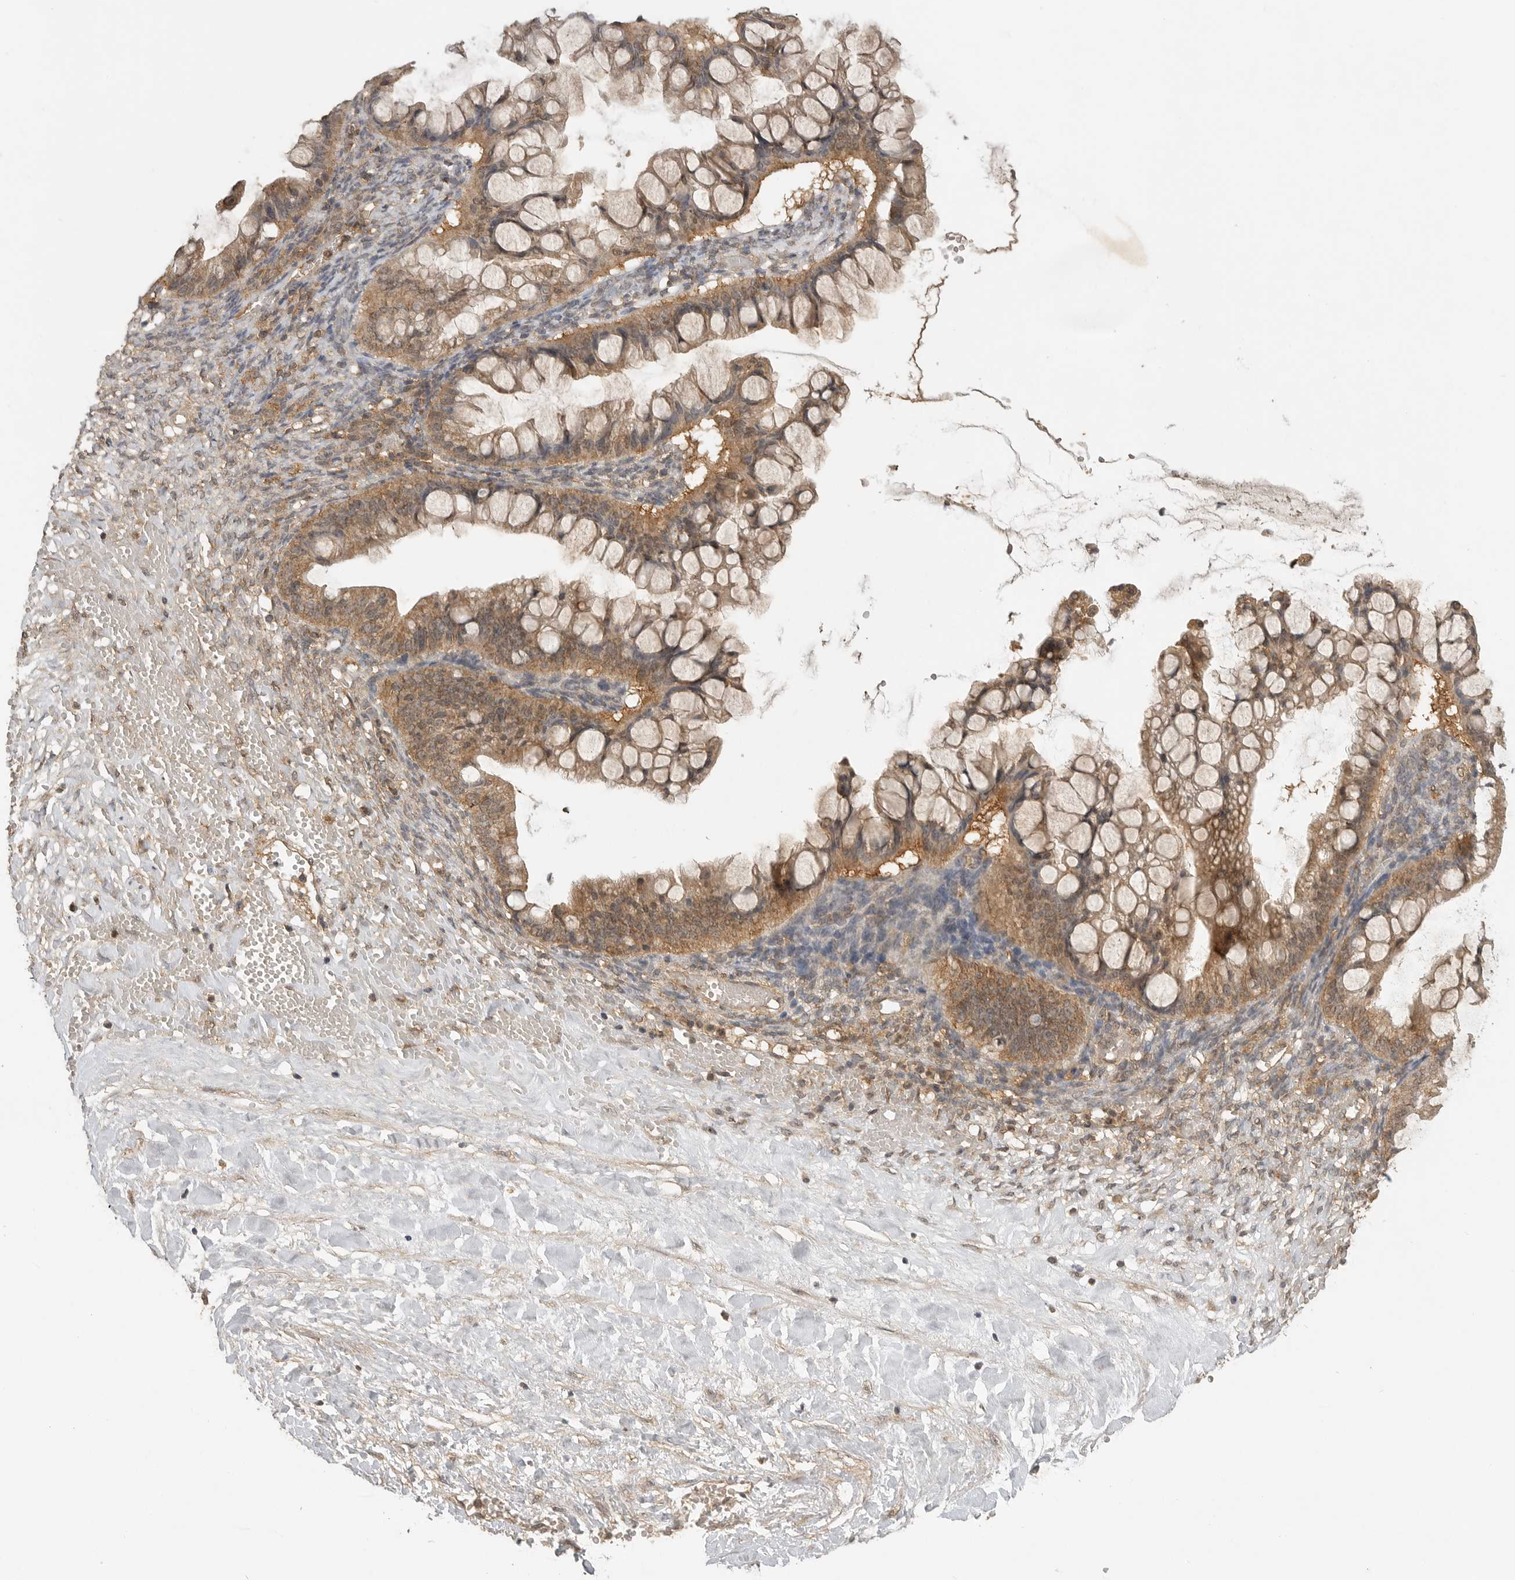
{"staining": {"intensity": "moderate", "quantity": ">75%", "location": "cytoplasmic/membranous"}, "tissue": "ovarian cancer", "cell_type": "Tumor cells", "image_type": "cancer", "snomed": [{"axis": "morphology", "description": "Cystadenocarcinoma, mucinous, NOS"}, {"axis": "topography", "description": "Ovary"}], "caption": "This micrograph reveals immunohistochemistry (IHC) staining of ovarian cancer (mucinous cystadenocarcinoma), with medium moderate cytoplasmic/membranous positivity in about >75% of tumor cells.", "gene": "ICOSLG", "patient": {"sex": "female", "age": 73}}